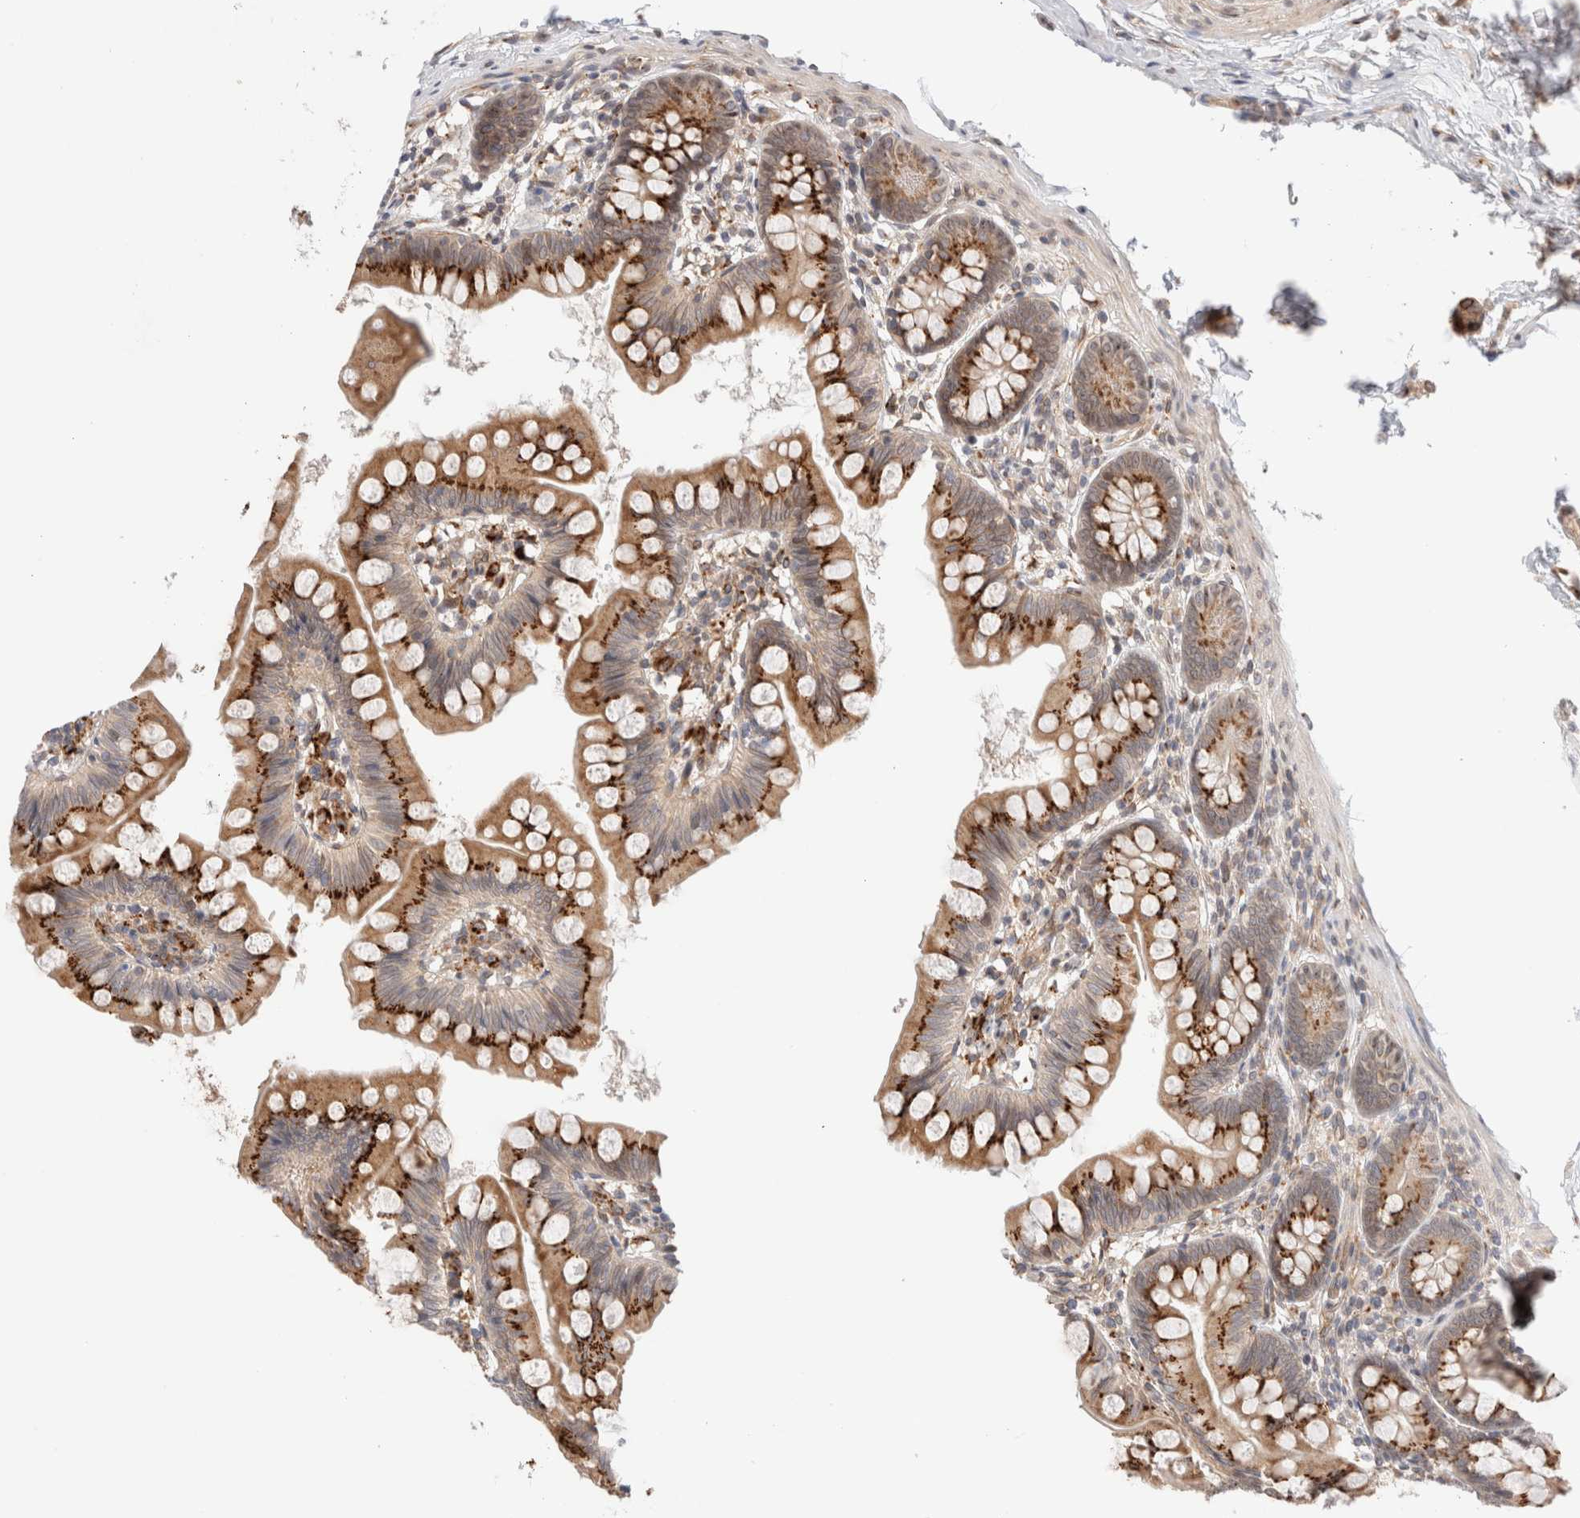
{"staining": {"intensity": "strong", "quantity": ">75%", "location": "cytoplasmic/membranous"}, "tissue": "small intestine", "cell_type": "Glandular cells", "image_type": "normal", "snomed": [{"axis": "morphology", "description": "Normal tissue, NOS"}, {"axis": "topography", "description": "Small intestine"}], "caption": "Human small intestine stained for a protein (brown) shows strong cytoplasmic/membranous positive positivity in about >75% of glandular cells.", "gene": "GCN1", "patient": {"sex": "male", "age": 7}}